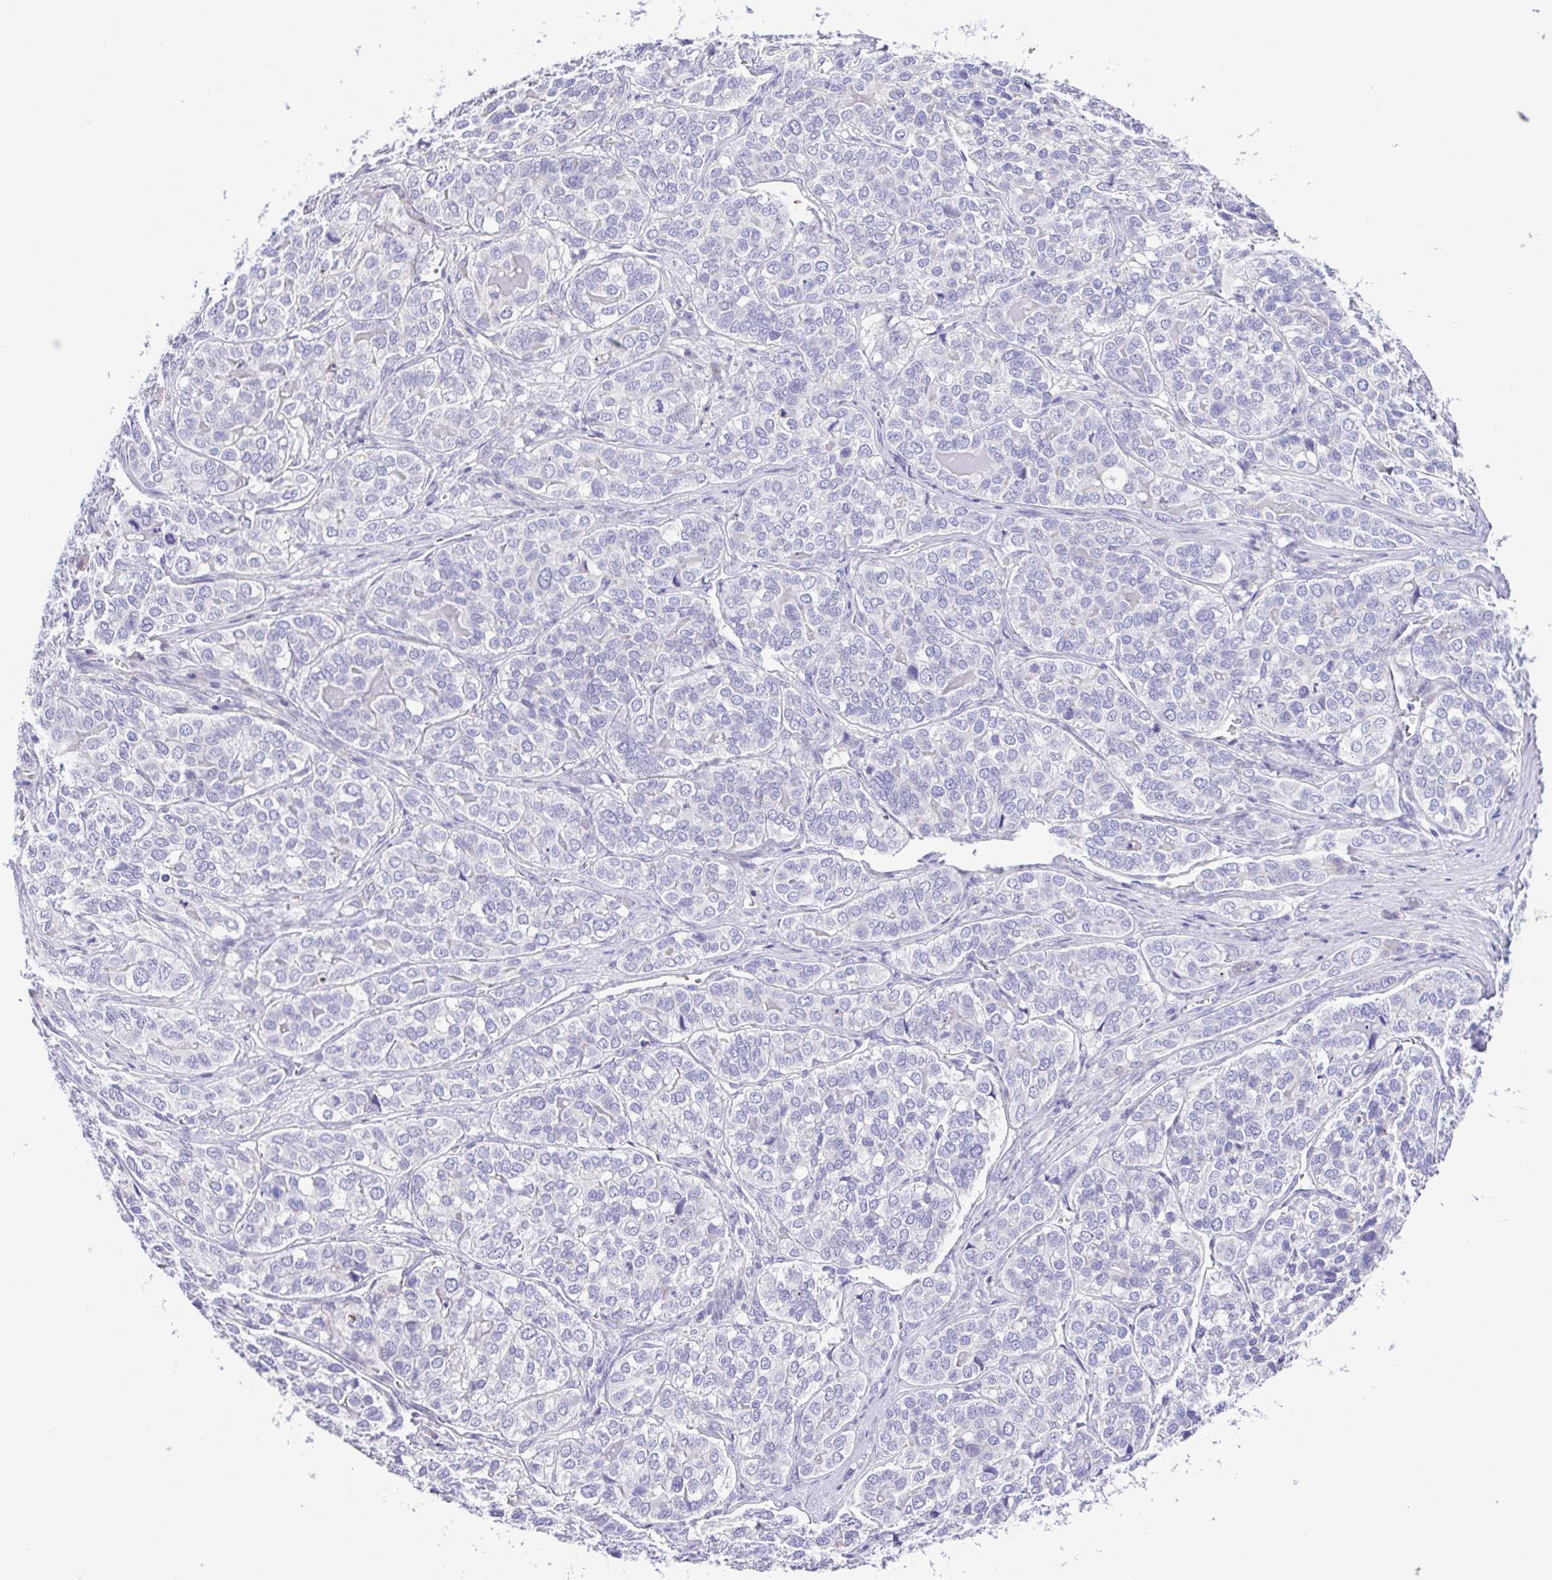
{"staining": {"intensity": "negative", "quantity": "none", "location": "none"}, "tissue": "liver cancer", "cell_type": "Tumor cells", "image_type": "cancer", "snomed": [{"axis": "morphology", "description": "Cholangiocarcinoma"}, {"axis": "topography", "description": "Liver"}], "caption": "Tumor cells are negative for protein expression in human liver cancer (cholangiocarcinoma).", "gene": "GABBR2", "patient": {"sex": "male", "age": 56}}